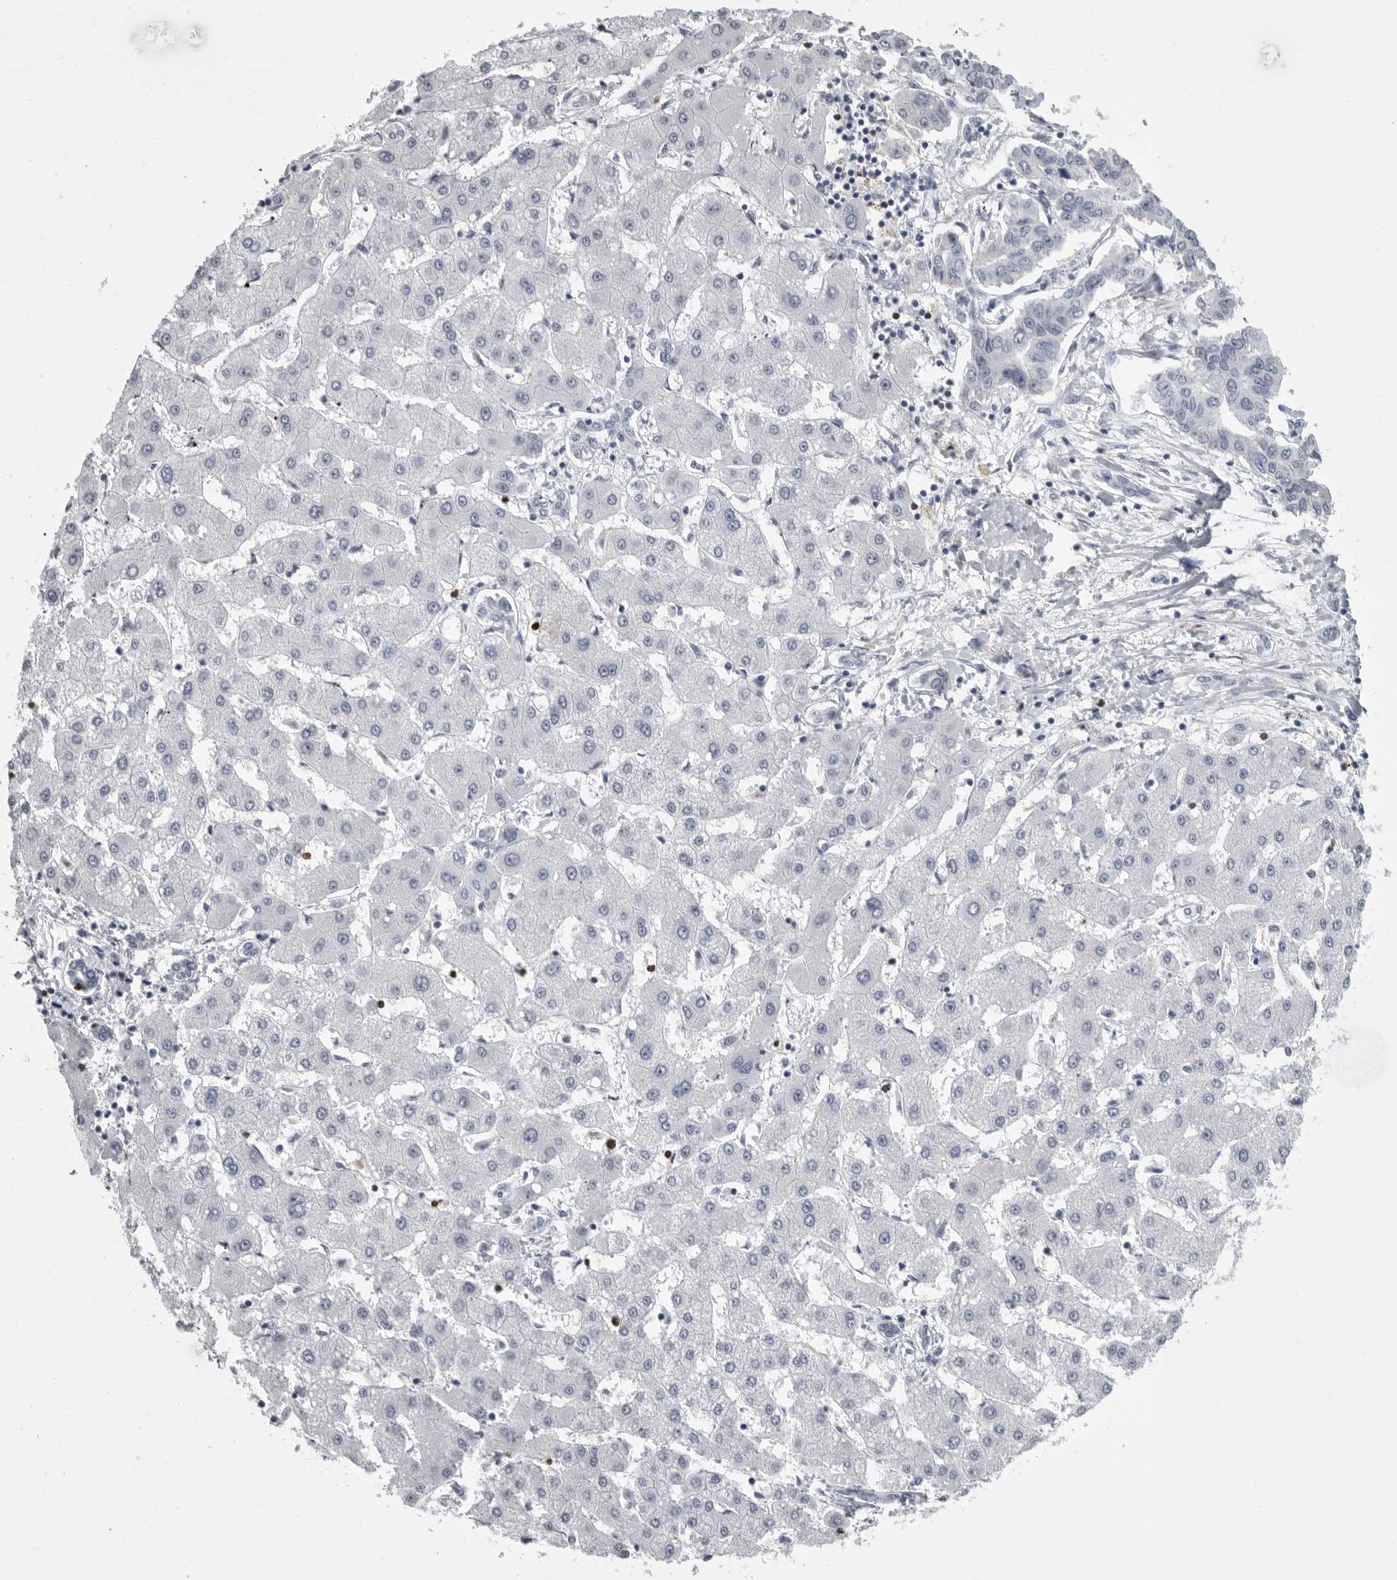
{"staining": {"intensity": "negative", "quantity": "none", "location": "none"}, "tissue": "liver cancer", "cell_type": "Tumor cells", "image_type": "cancer", "snomed": [{"axis": "morphology", "description": "Cholangiocarcinoma"}, {"axis": "topography", "description": "Liver"}], "caption": "High power microscopy image of an immunohistochemistry image of liver cancer, revealing no significant expression in tumor cells.", "gene": "GNLY", "patient": {"sex": "male", "age": 59}}